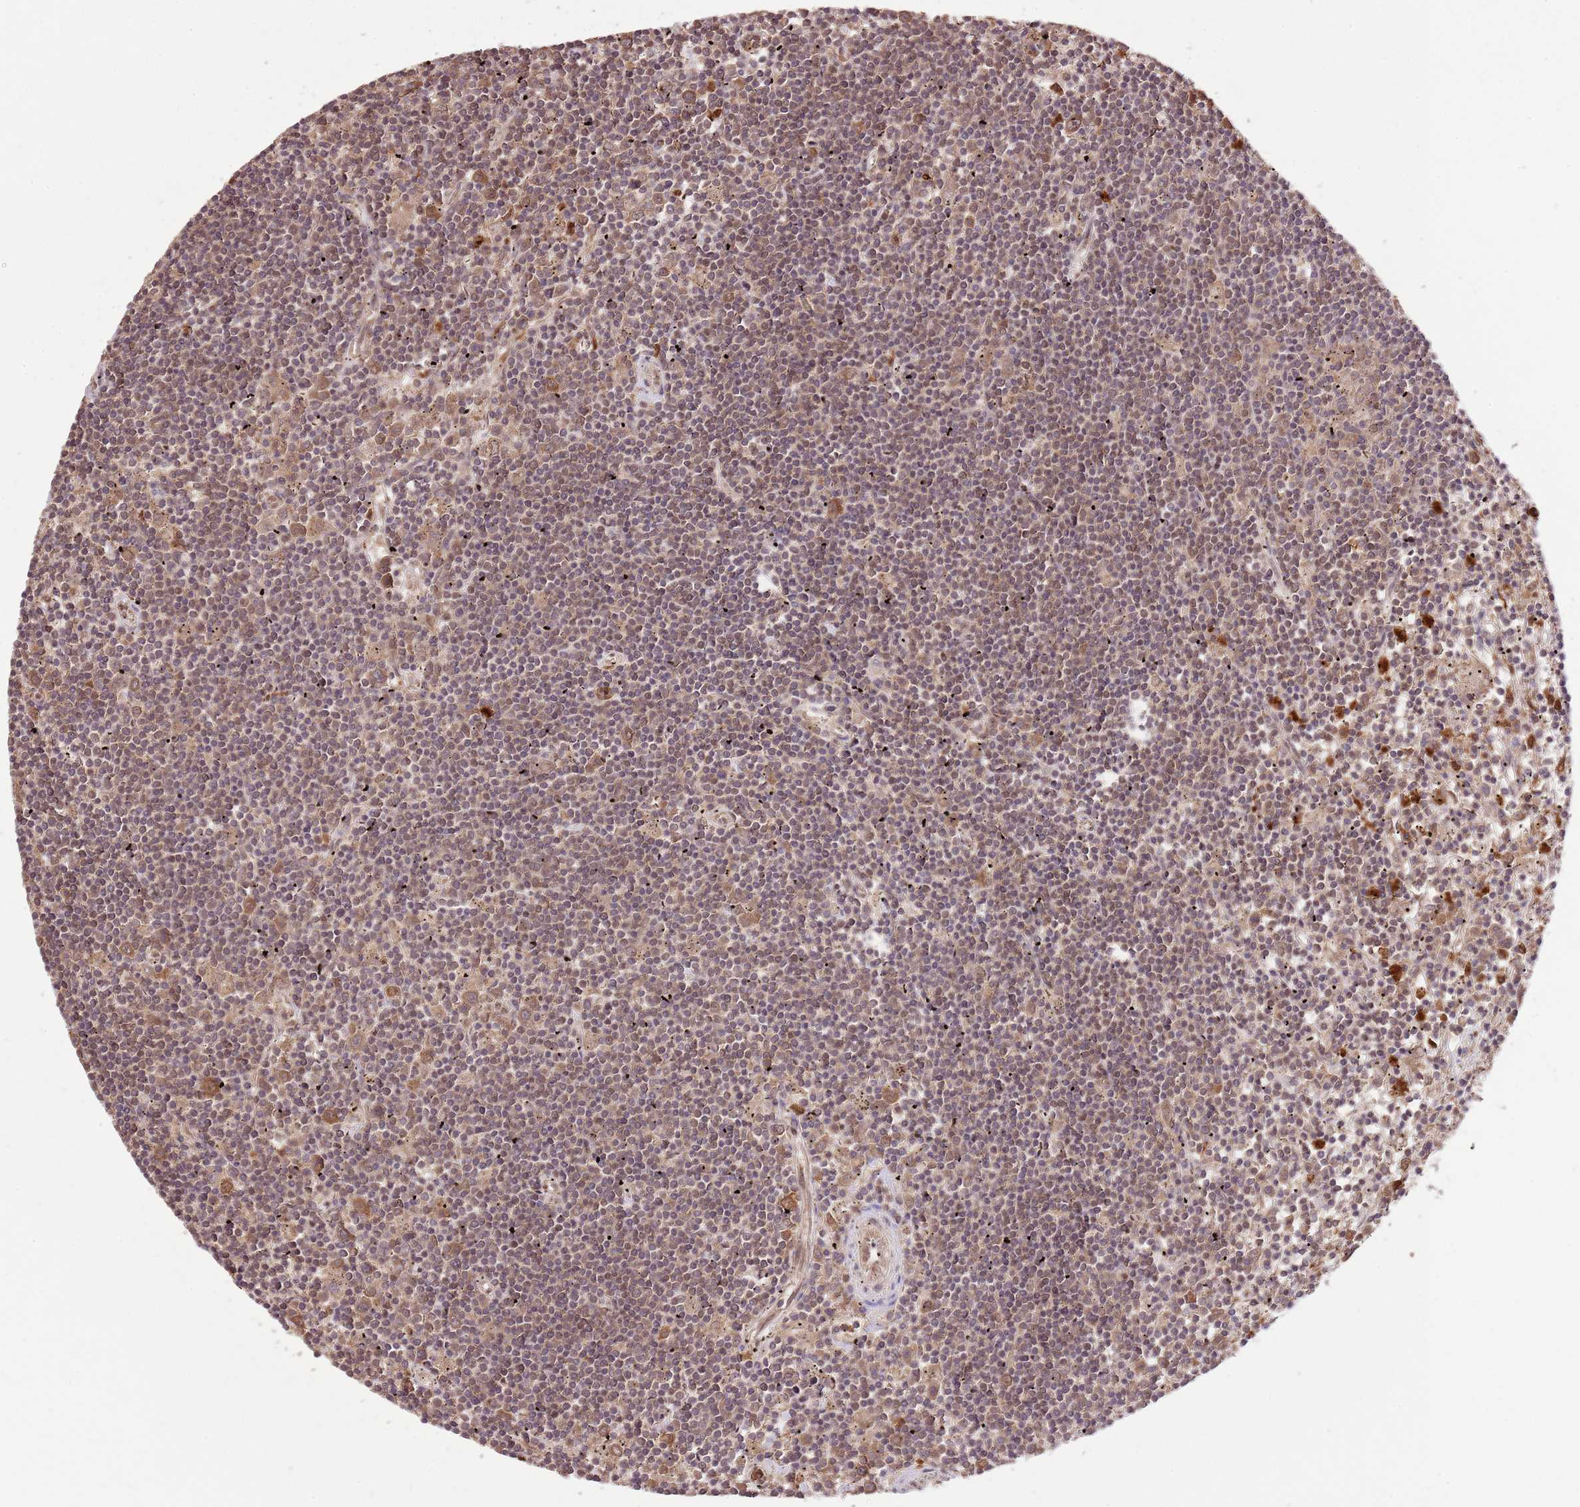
{"staining": {"intensity": "weak", "quantity": "25%-75%", "location": "cytoplasmic/membranous,nuclear"}, "tissue": "lymphoma", "cell_type": "Tumor cells", "image_type": "cancer", "snomed": [{"axis": "morphology", "description": "Malignant lymphoma, non-Hodgkin's type, Low grade"}, {"axis": "topography", "description": "Spleen"}], "caption": "Weak cytoplasmic/membranous and nuclear expression for a protein is seen in approximately 25%-75% of tumor cells of malignant lymphoma, non-Hodgkin's type (low-grade) using IHC.", "gene": "AMIGO1", "patient": {"sex": "male", "age": 76}}